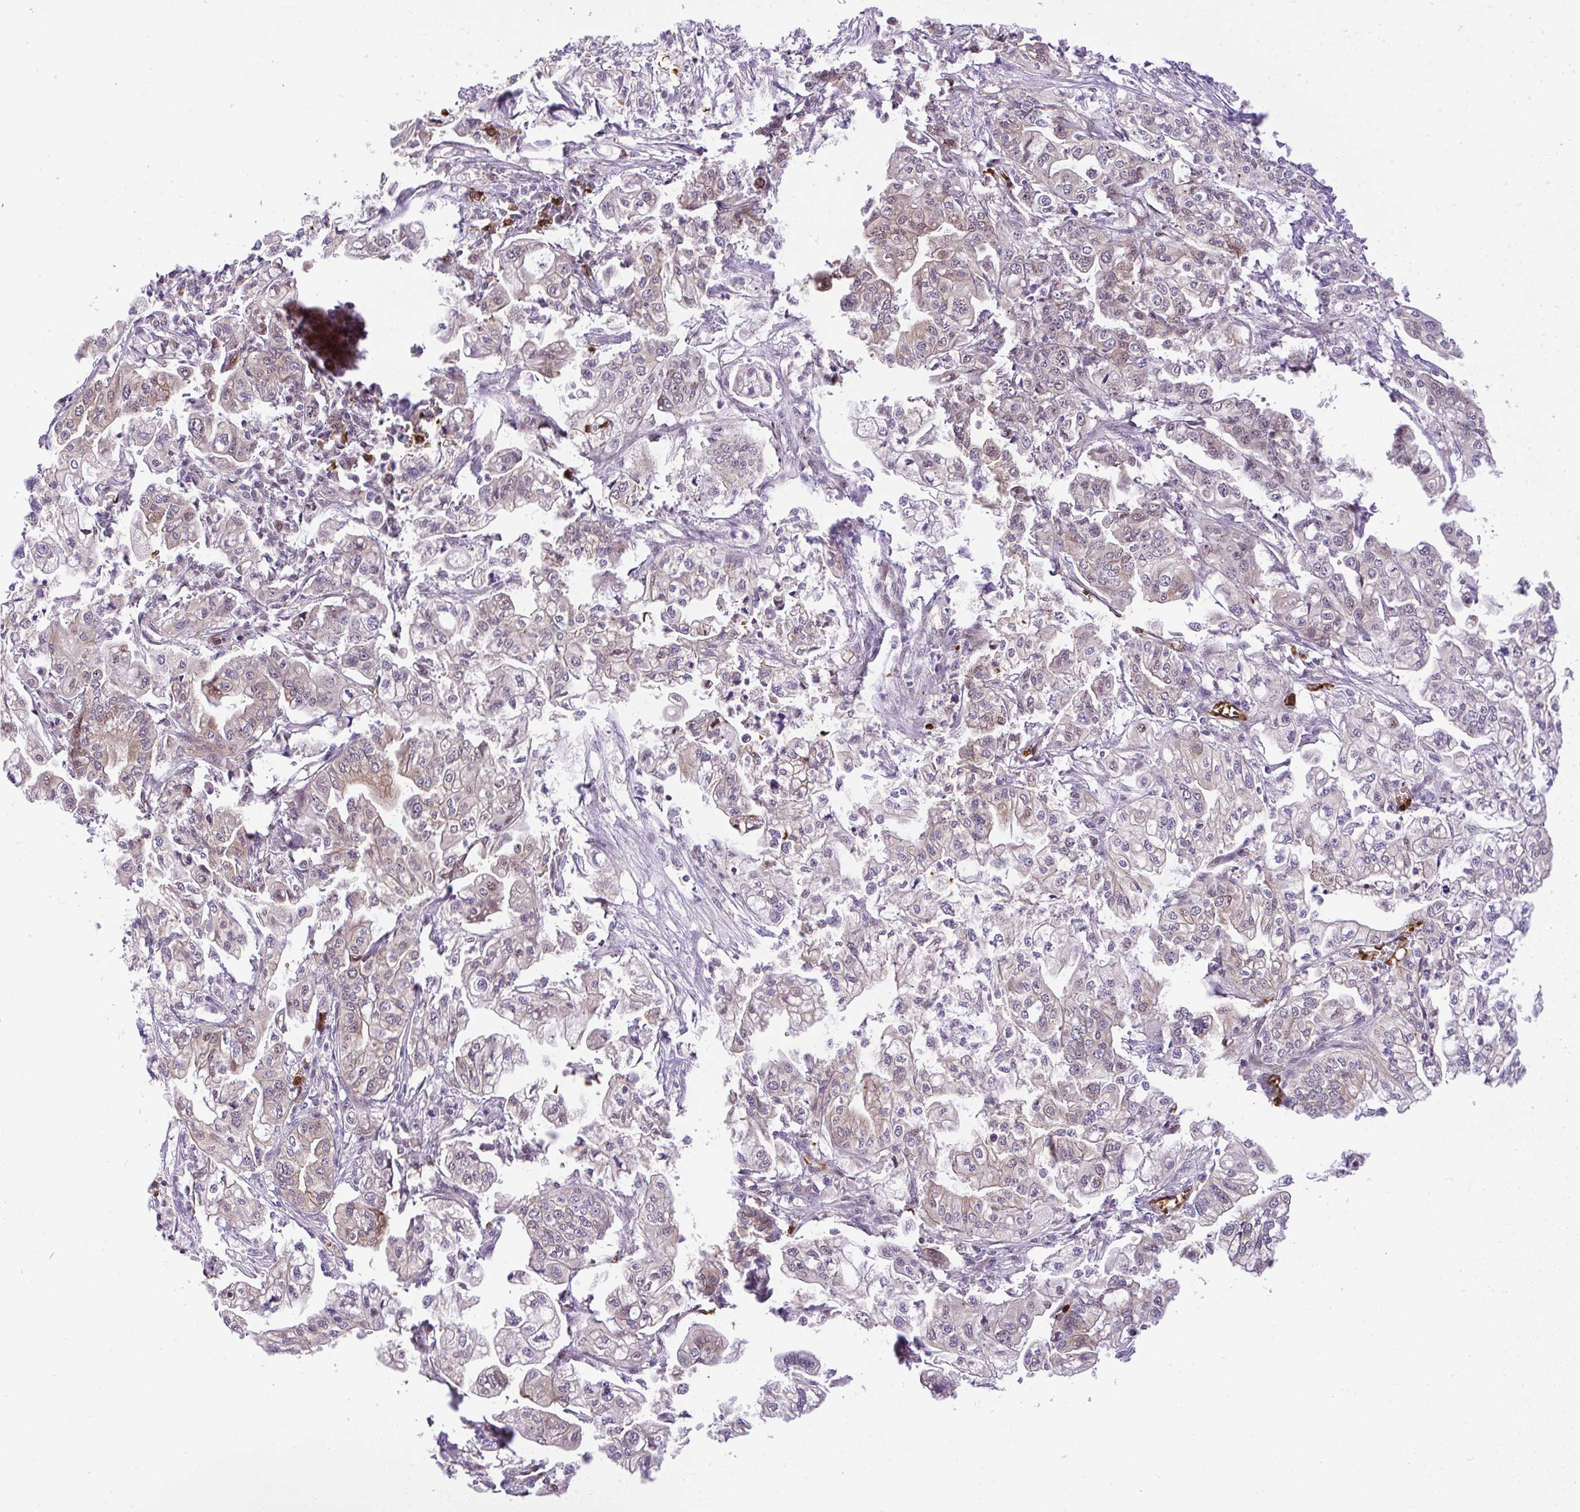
{"staining": {"intensity": "weak", "quantity": "<25%", "location": "cytoplasmic/membranous"}, "tissue": "pancreatic cancer", "cell_type": "Tumor cells", "image_type": "cancer", "snomed": [{"axis": "morphology", "description": "Adenocarcinoma, NOS"}, {"axis": "topography", "description": "Pancreas"}], "caption": "Pancreatic adenocarcinoma was stained to show a protein in brown. There is no significant positivity in tumor cells.", "gene": "CHIA", "patient": {"sex": "male", "age": 68}}